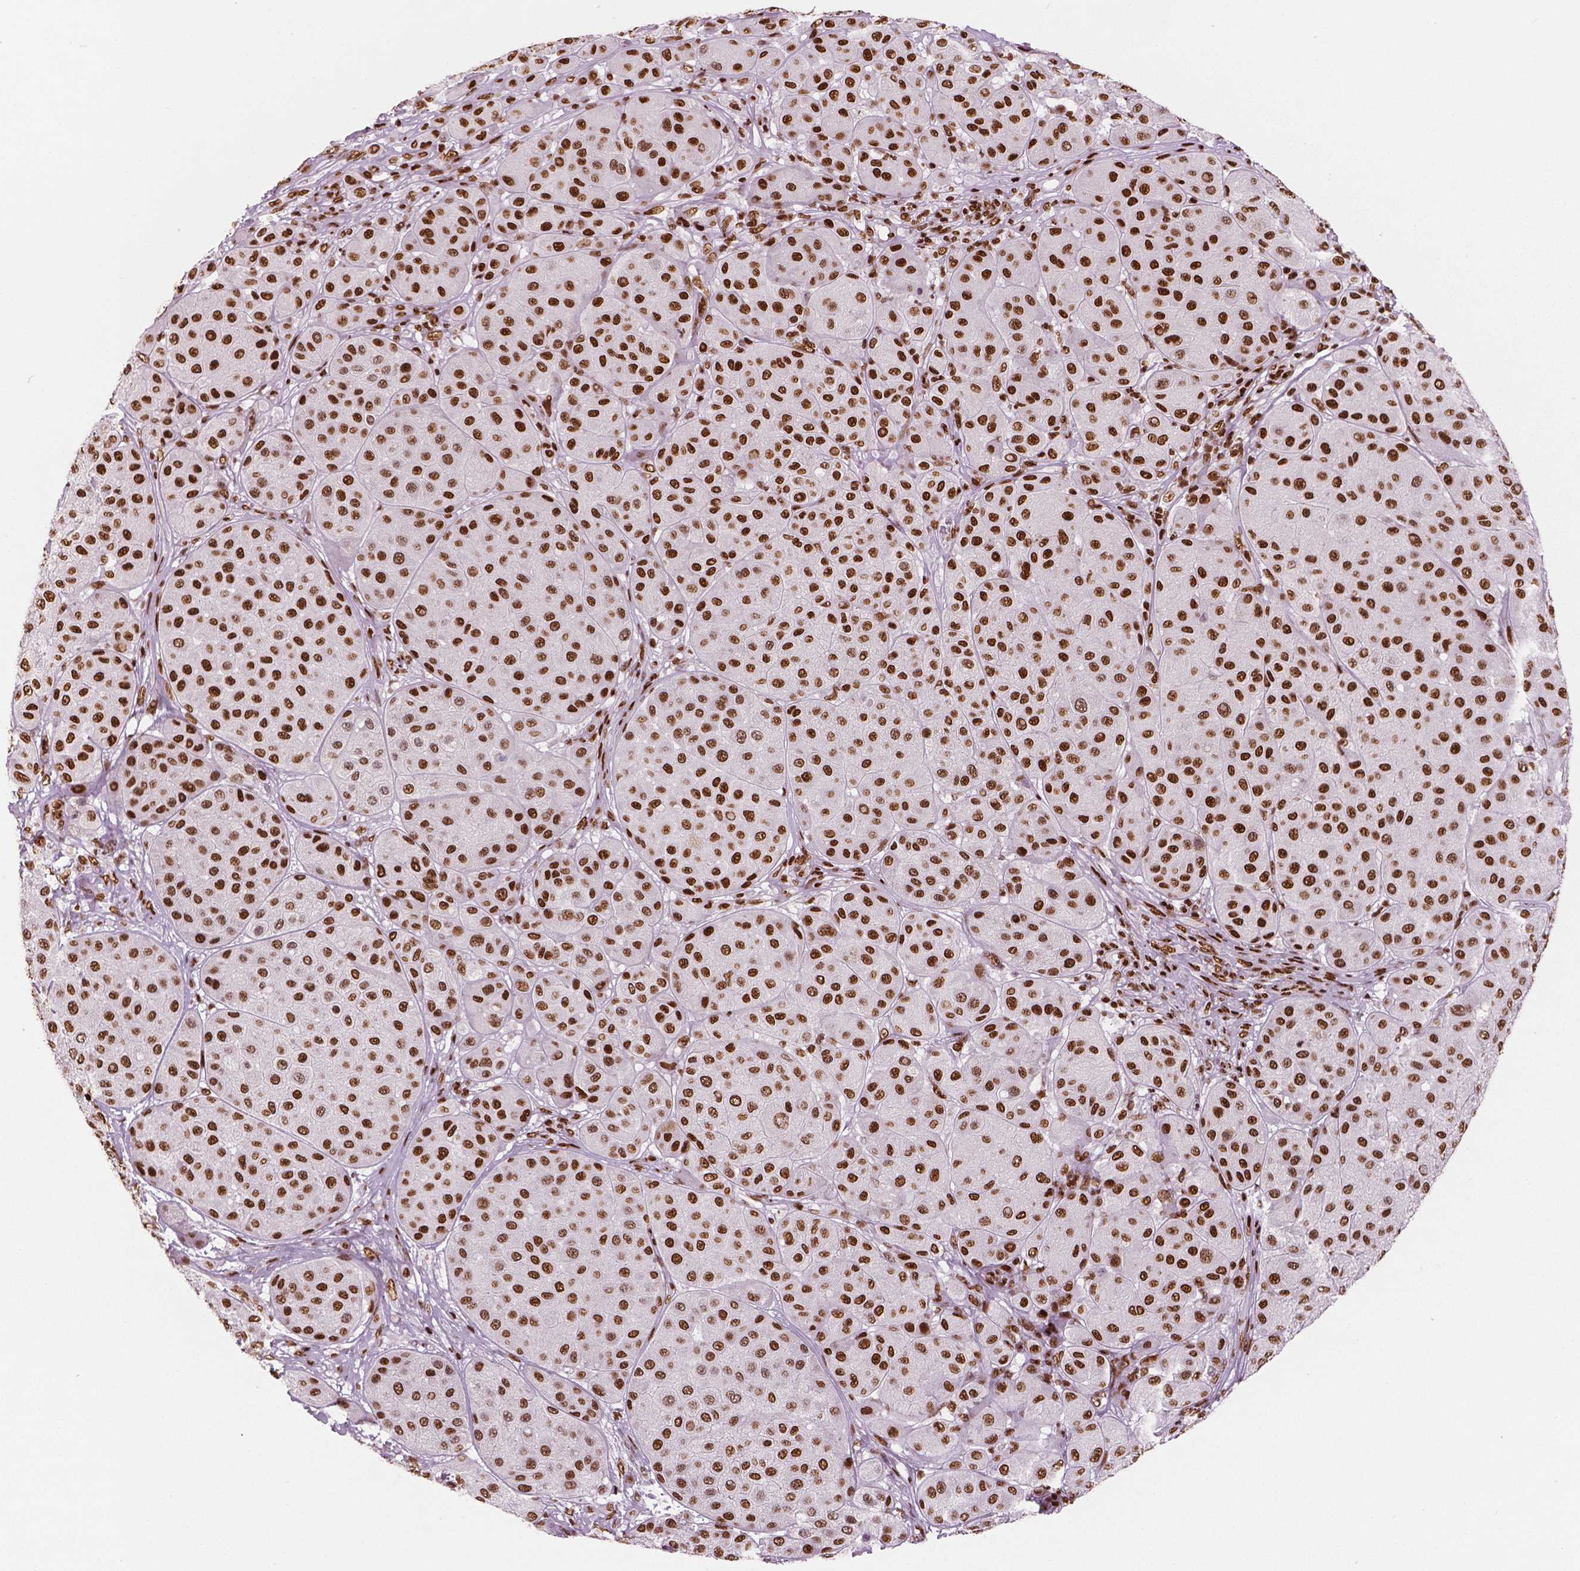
{"staining": {"intensity": "strong", "quantity": ">75%", "location": "nuclear"}, "tissue": "melanoma", "cell_type": "Tumor cells", "image_type": "cancer", "snomed": [{"axis": "morphology", "description": "Malignant melanoma, Metastatic site"}, {"axis": "topography", "description": "Smooth muscle"}], "caption": "There is high levels of strong nuclear staining in tumor cells of melanoma, as demonstrated by immunohistochemical staining (brown color).", "gene": "BRD4", "patient": {"sex": "male", "age": 41}}